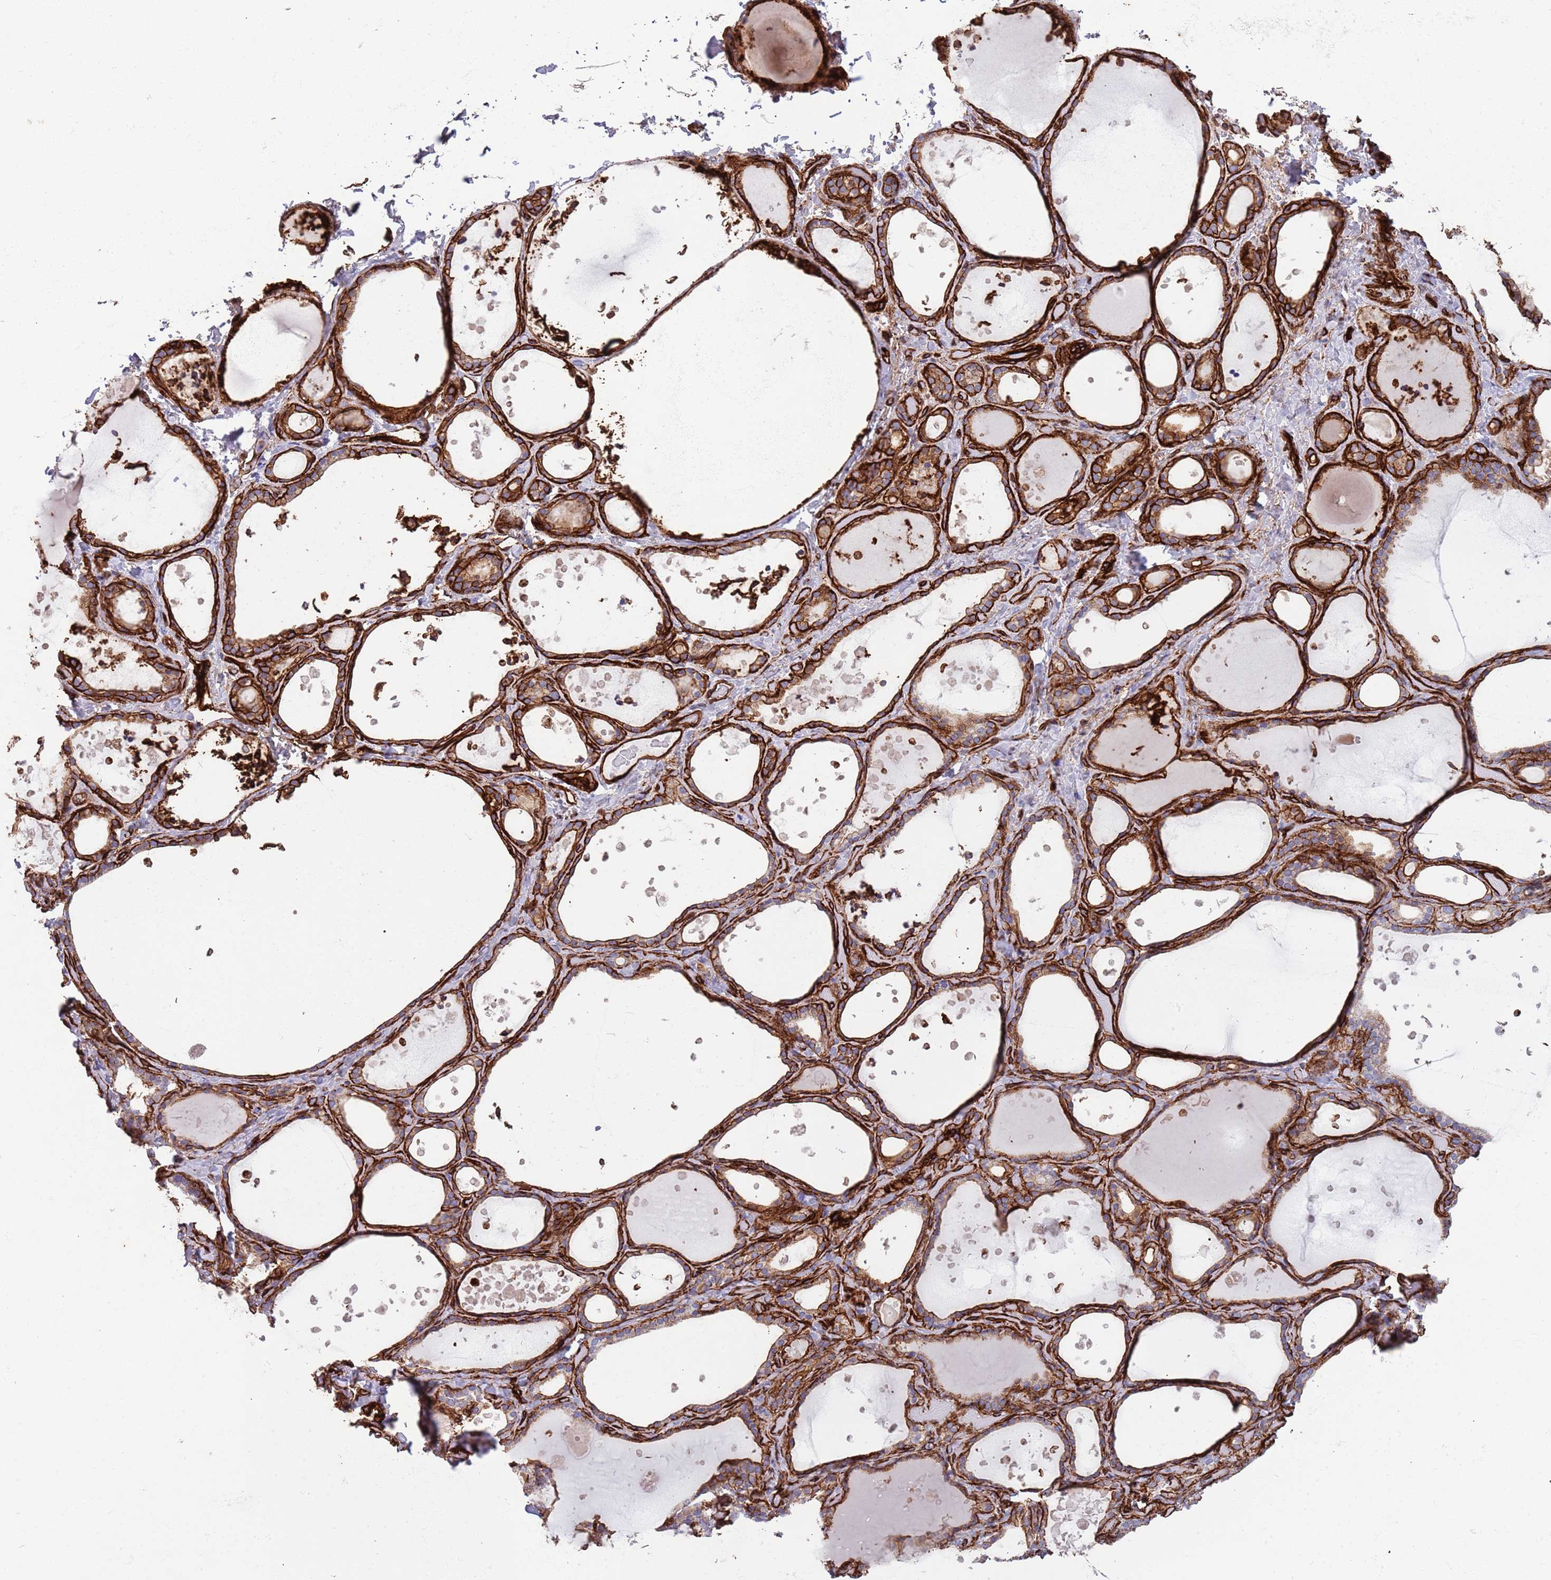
{"staining": {"intensity": "strong", "quantity": ">75%", "location": "cytoplasmic/membranous"}, "tissue": "thyroid gland", "cell_type": "Glandular cells", "image_type": "normal", "snomed": [{"axis": "morphology", "description": "Normal tissue, NOS"}, {"axis": "topography", "description": "Thyroid gland"}], "caption": "IHC staining of unremarkable thyroid gland, which displays high levels of strong cytoplasmic/membranous staining in approximately >75% of glandular cells indicating strong cytoplasmic/membranous protein expression. The staining was performed using DAB (brown) for protein detection and nuclei were counterstained in hematoxylin (blue).", "gene": "CAV2", "patient": {"sex": "female", "age": 44}}